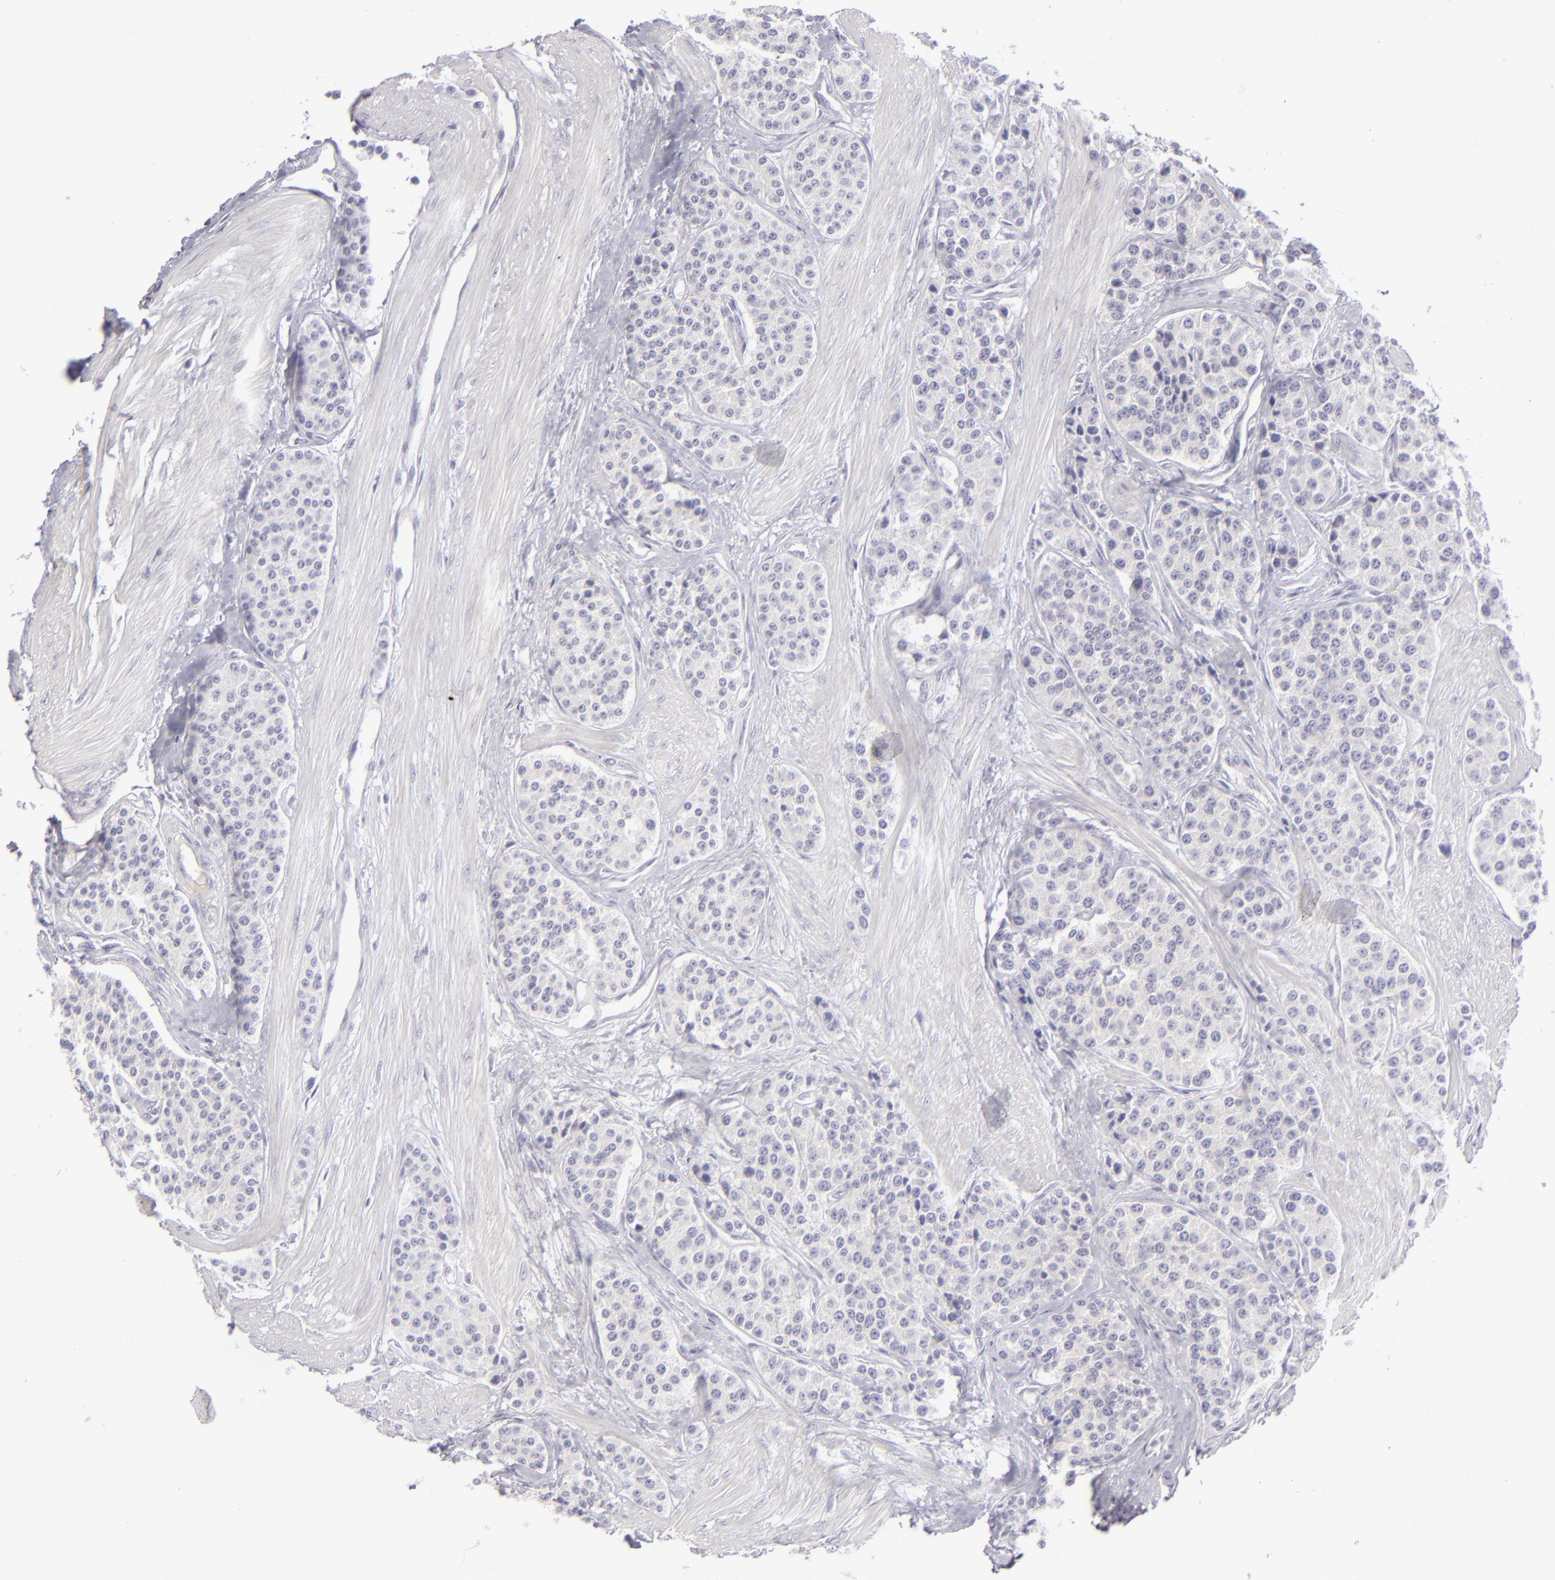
{"staining": {"intensity": "negative", "quantity": "none", "location": "none"}, "tissue": "carcinoid", "cell_type": "Tumor cells", "image_type": "cancer", "snomed": [{"axis": "morphology", "description": "Carcinoid, malignant, NOS"}, {"axis": "topography", "description": "Stomach"}], "caption": "Tumor cells are negative for protein expression in human carcinoid (malignant).", "gene": "DLG4", "patient": {"sex": "female", "age": 76}}